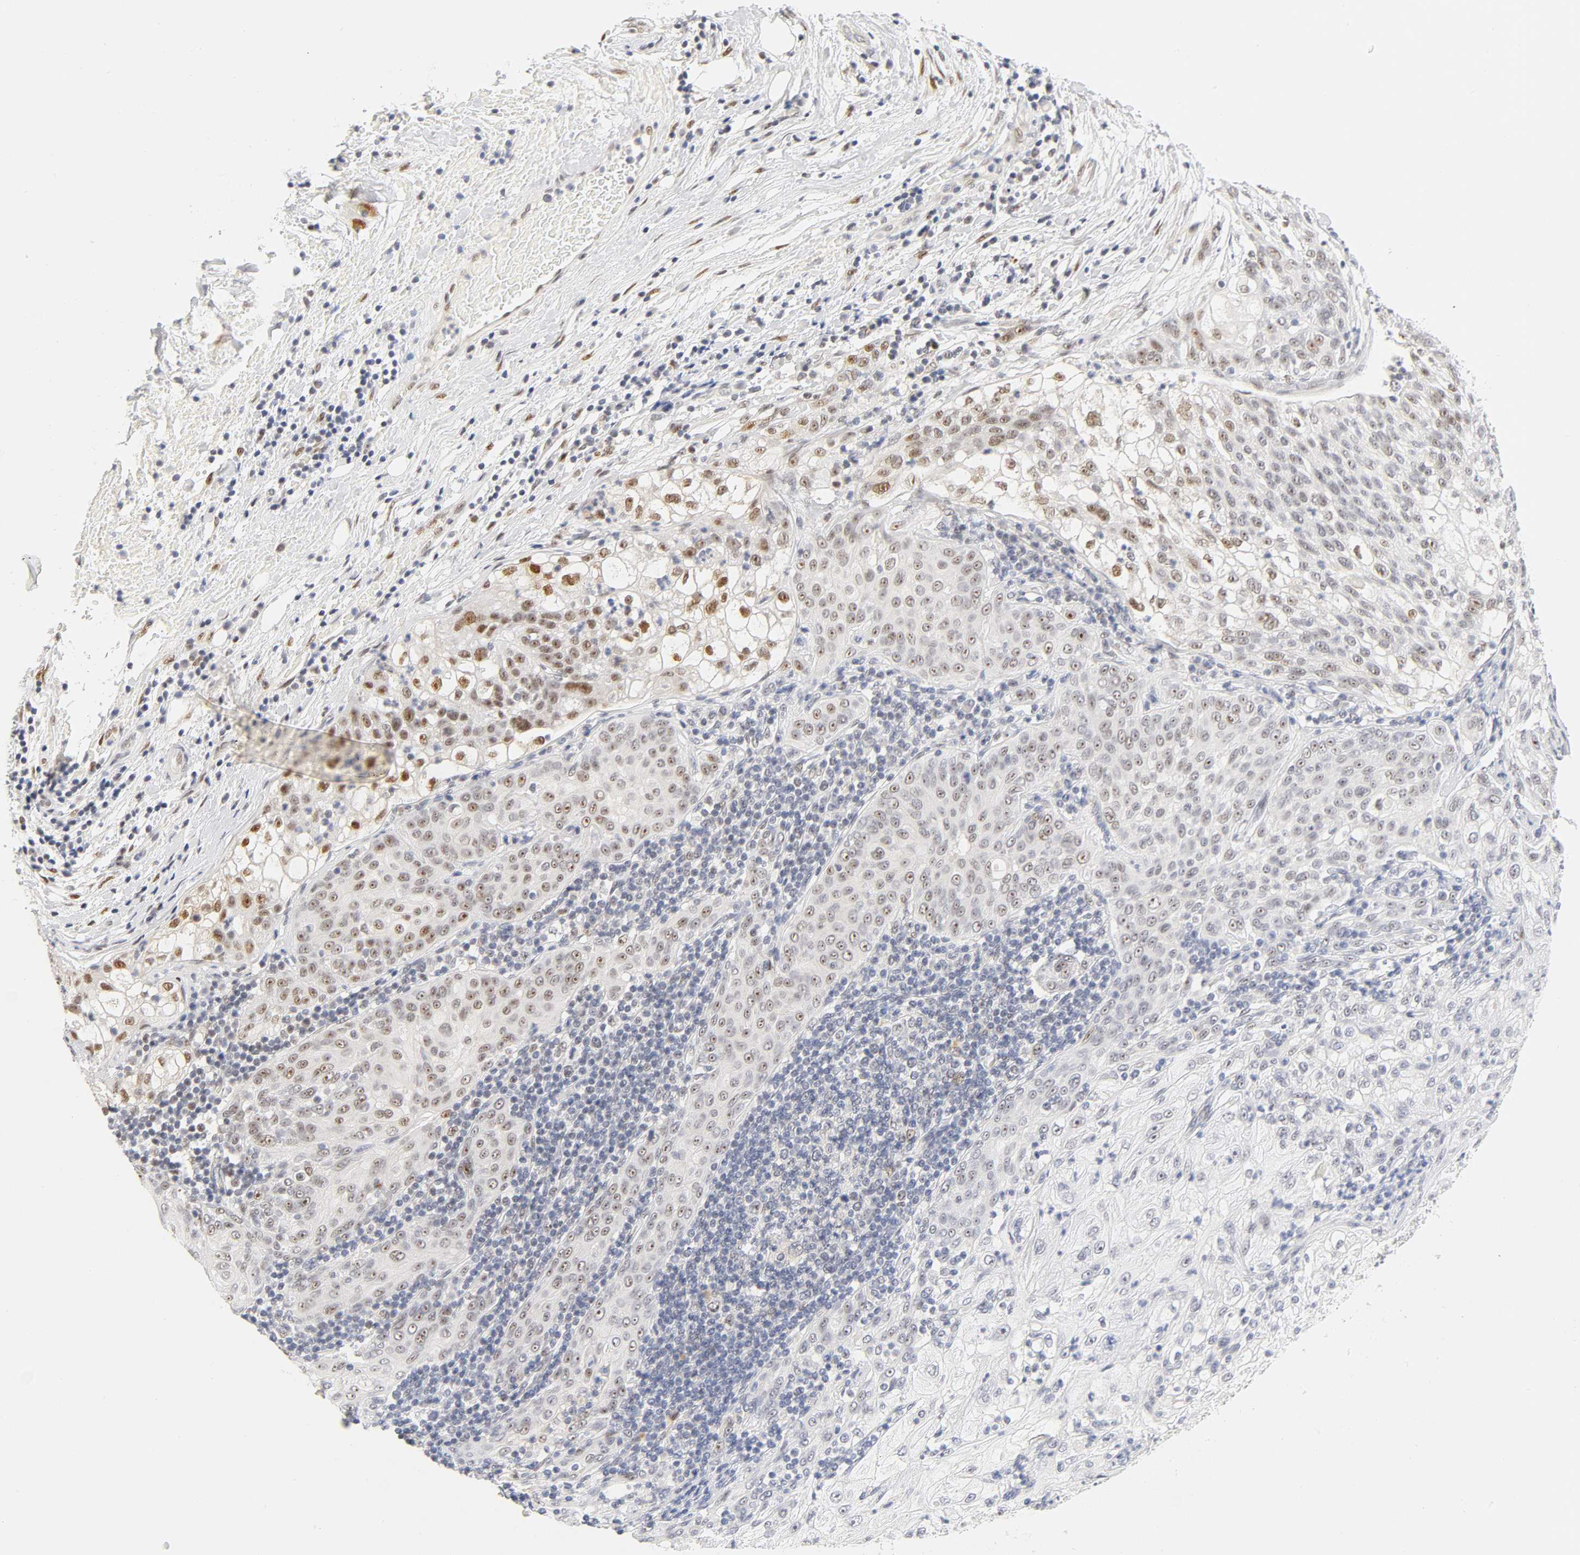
{"staining": {"intensity": "moderate", "quantity": "25%-75%", "location": "nuclear"}, "tissue": "lung cancer", "cell_type": "Tumor cells", "image_type": "cancer", "snomed": [{"axis": "morphology", "description": "Inflammation, NOS"}, {"axis": "morphology", "description": "Squamous cell carcinoma, NOS"}, {"axis": "topography", "description": "Lymph node"}, {"axis": "topography", "description": "Soft tissue"}, {"axis": "topography", "description": "Lung"}], "caption": "This image reveals lung squamous cell carcinoma stained with immunohistochemistry to label a protein in brown. The nuclear of tumor cells show moderate positivity for the protein. Nuclei are counter-stained blue.", "gene": "MNAT1", "patient": {"sex": "male", "age": 66}}